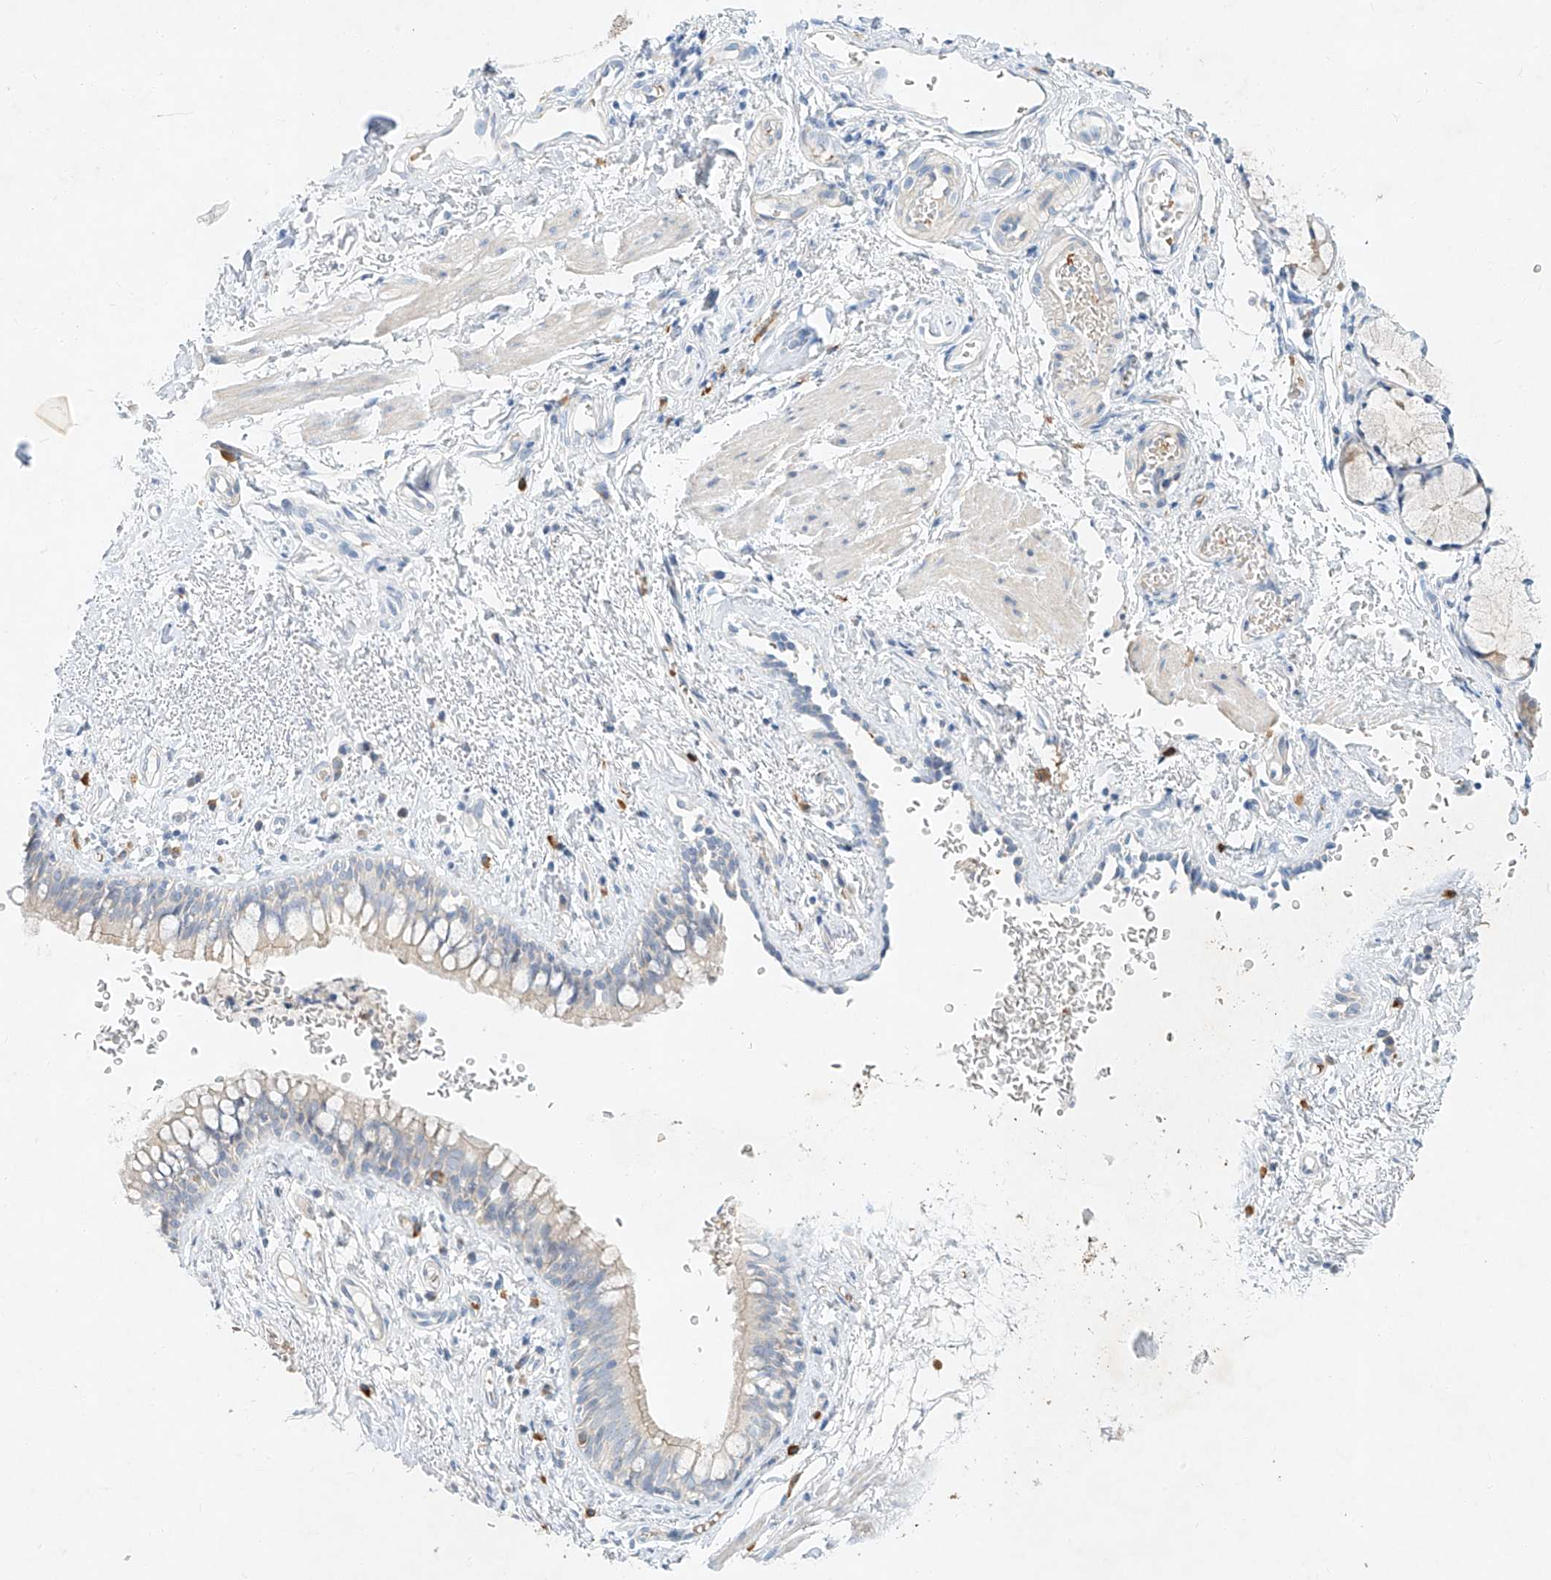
{"staining": {"intensity": "negative", "quantity": "none", "location": "none"}, "tissue": "bronchus", "cell_type": "Respiratory epithelial cells", "image_type": "normal", "snomed": [{"axis": "morphology", "description": "Normal tissue, NOS"}, {"axis": "topography", "description": "Cartilage tissue"}, {"axis": "topography", "description": "Bronchus"}], "caption": "IHC of benign bronchus displays no positivity in respiratory epithelial cells. (Stains: DAB (3,3'-diaminobenzidine) IHC with hematoxylin counter stain, Microscopy: brightfield microscopy at high magnification).", "gene": "SYTL3", "patient": {"sex": "female", "age": 36}}